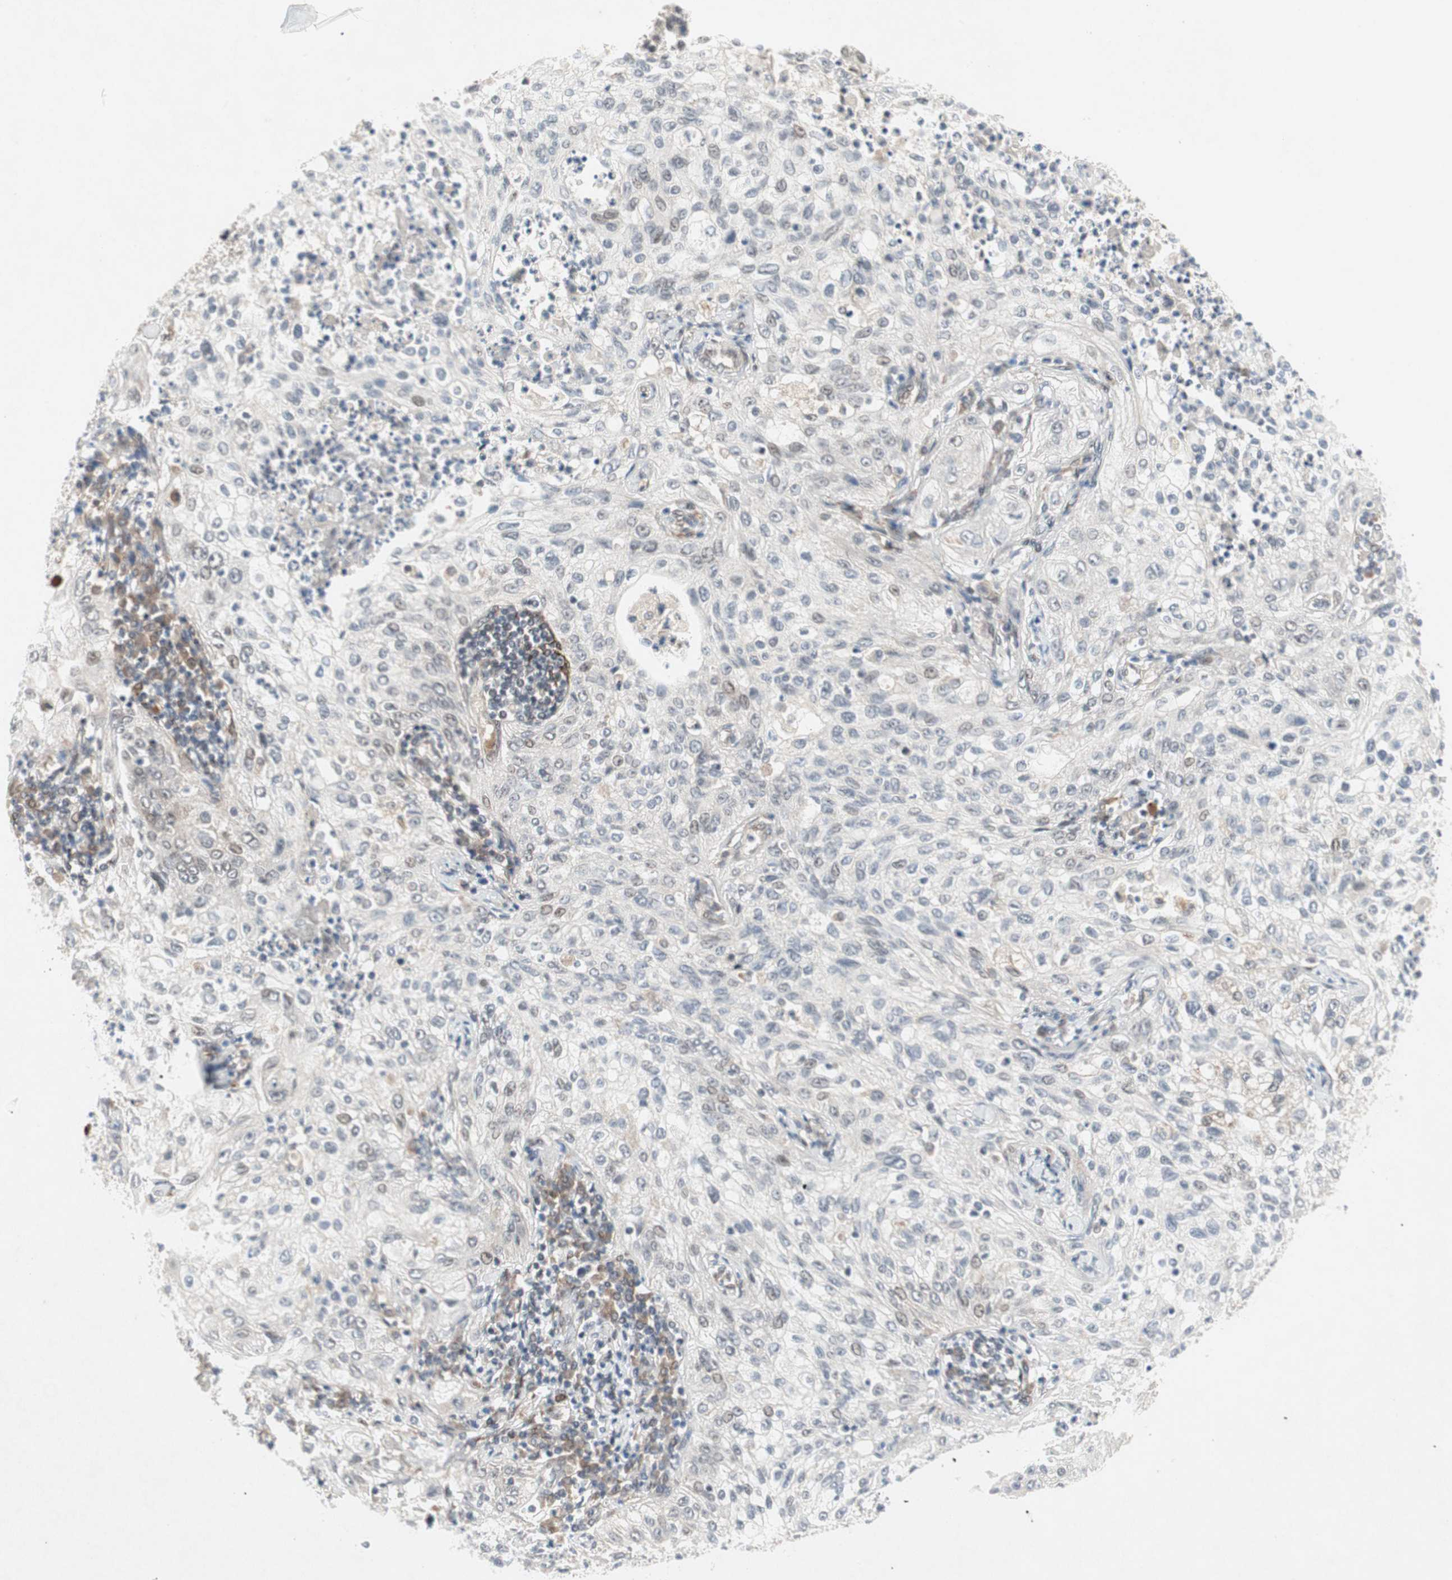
{"staining": {"intensity": "moderate", "quantity": "<25%", "location": "cytoplasmic/membranous,nuclear"}, "tissue": "lung cancer", "cell_type": "Tumor cells", "image_type": "cancer", "snomed": [{"axis": "morphology", "description": "Inflammation, NOS"}, {"axis": "morphology", "description": "Squamous cell carcinoma, NOS"}, {"axis": "topography", "description": "Lymph node"}, {"axis": "topography", "description": "Soft tissue"}, {"axis": "topography", "description": "Lung"}], "caption": "The photomicrograph displays immunohistochemical staining of lung cancer (squamous cell carcinoma). There is moderate cytoplasmic/membranous and nuclear positivity is present in approximately <25% of tumor cells.", "gene": "TCF12", "patient": {"sex": "male", "age": 66}}